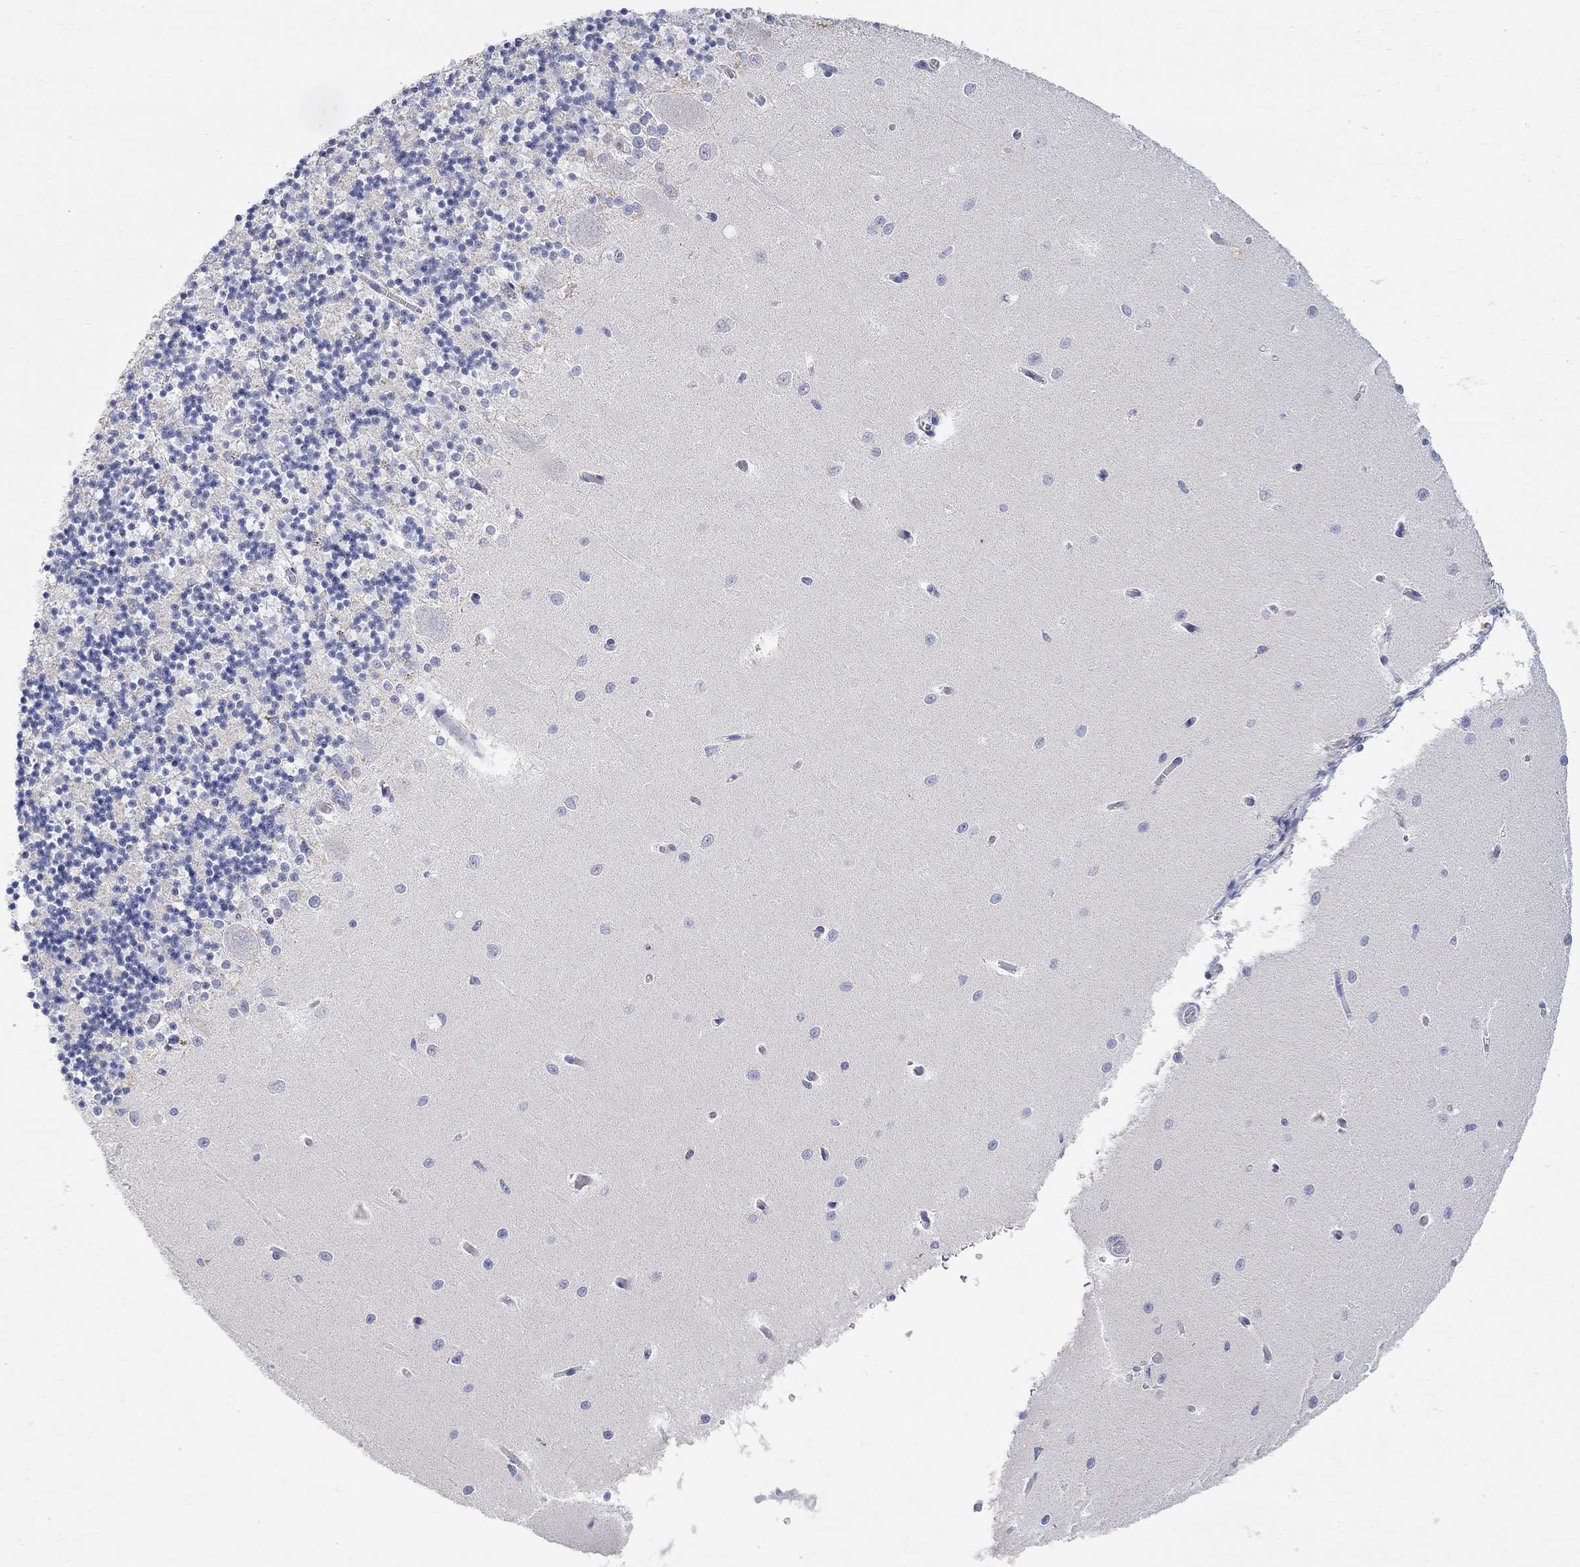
{"staining": {"intensity": "negative", "quantity": "none", "location": "none"}, "tissue": "cerebellum", "cell_type": "Cells in granular layer", "image_type": "normal", "snomed": [{"axis": "morphology", "description": "Normal tissue, NOS"}, {"axis": "topography", "description": "Cerebellum"}], "caption": "The immunohistochemistry (IHC) image has no significant positivity in cells in granular layer of cerebellum.", "gene": "FNDC5", "patient": {"sex": "female", "age": 64}}